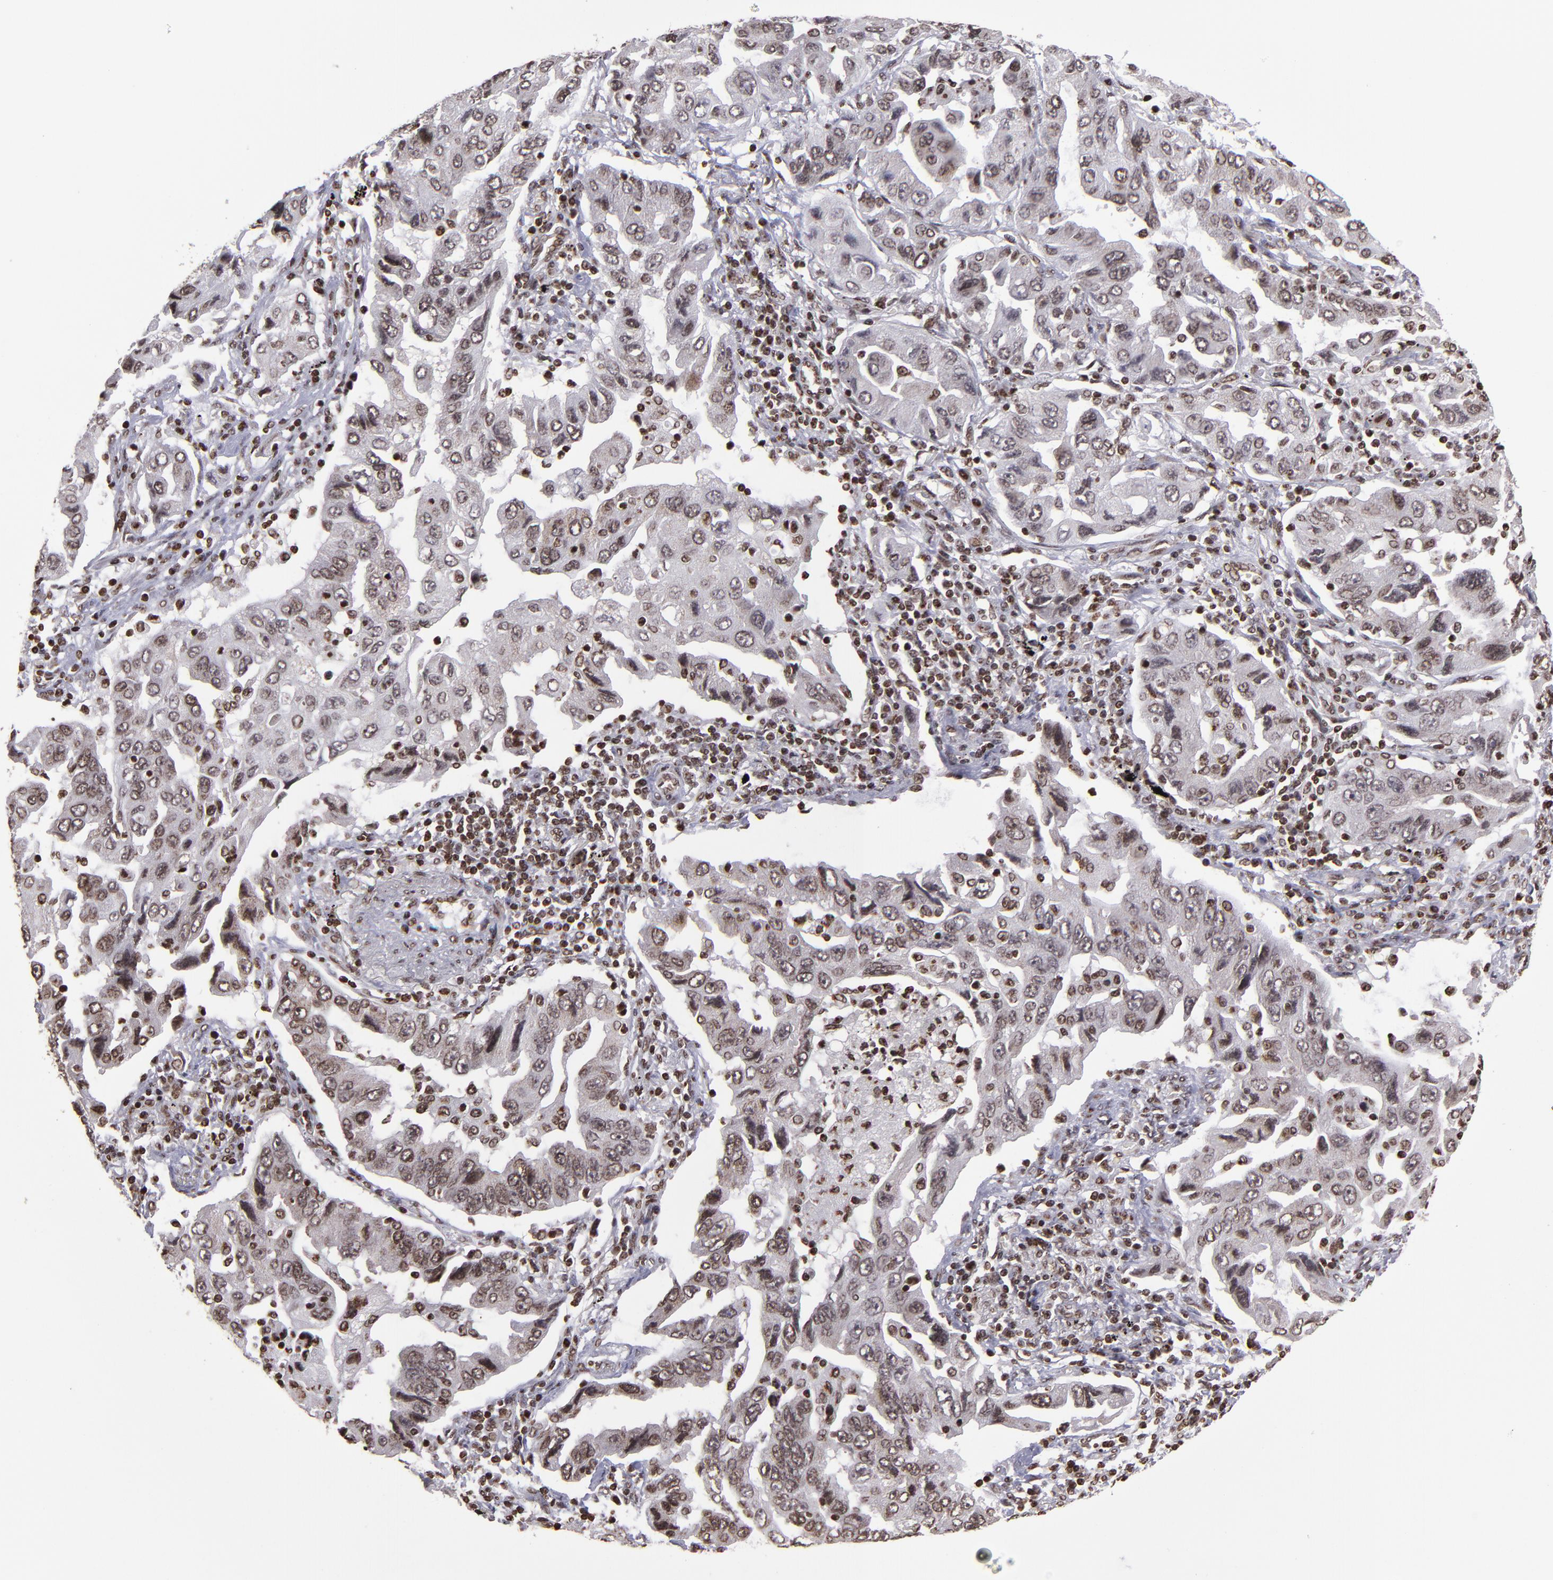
{"staining": {"intensity": "moderate", "quantity": ">75%", "location": "cytoplasmic/membranous,nuclear"}, "tissue": "lung cancer", "cell_type": "Tumor cells", "image_type": "cancer", "snomed": [{"axis": "morphology", "description": "Adenocarcinoma, NOS"}, {"axis": "topography", "description": "Lung"}], "caption": "Lung cancer stained for a protein shows moderate cytoplasmic/membranous and nuclear positivity in tumor cells.", "gene": "CSDC2", "patient": {"sex": "female", "age": 65}}